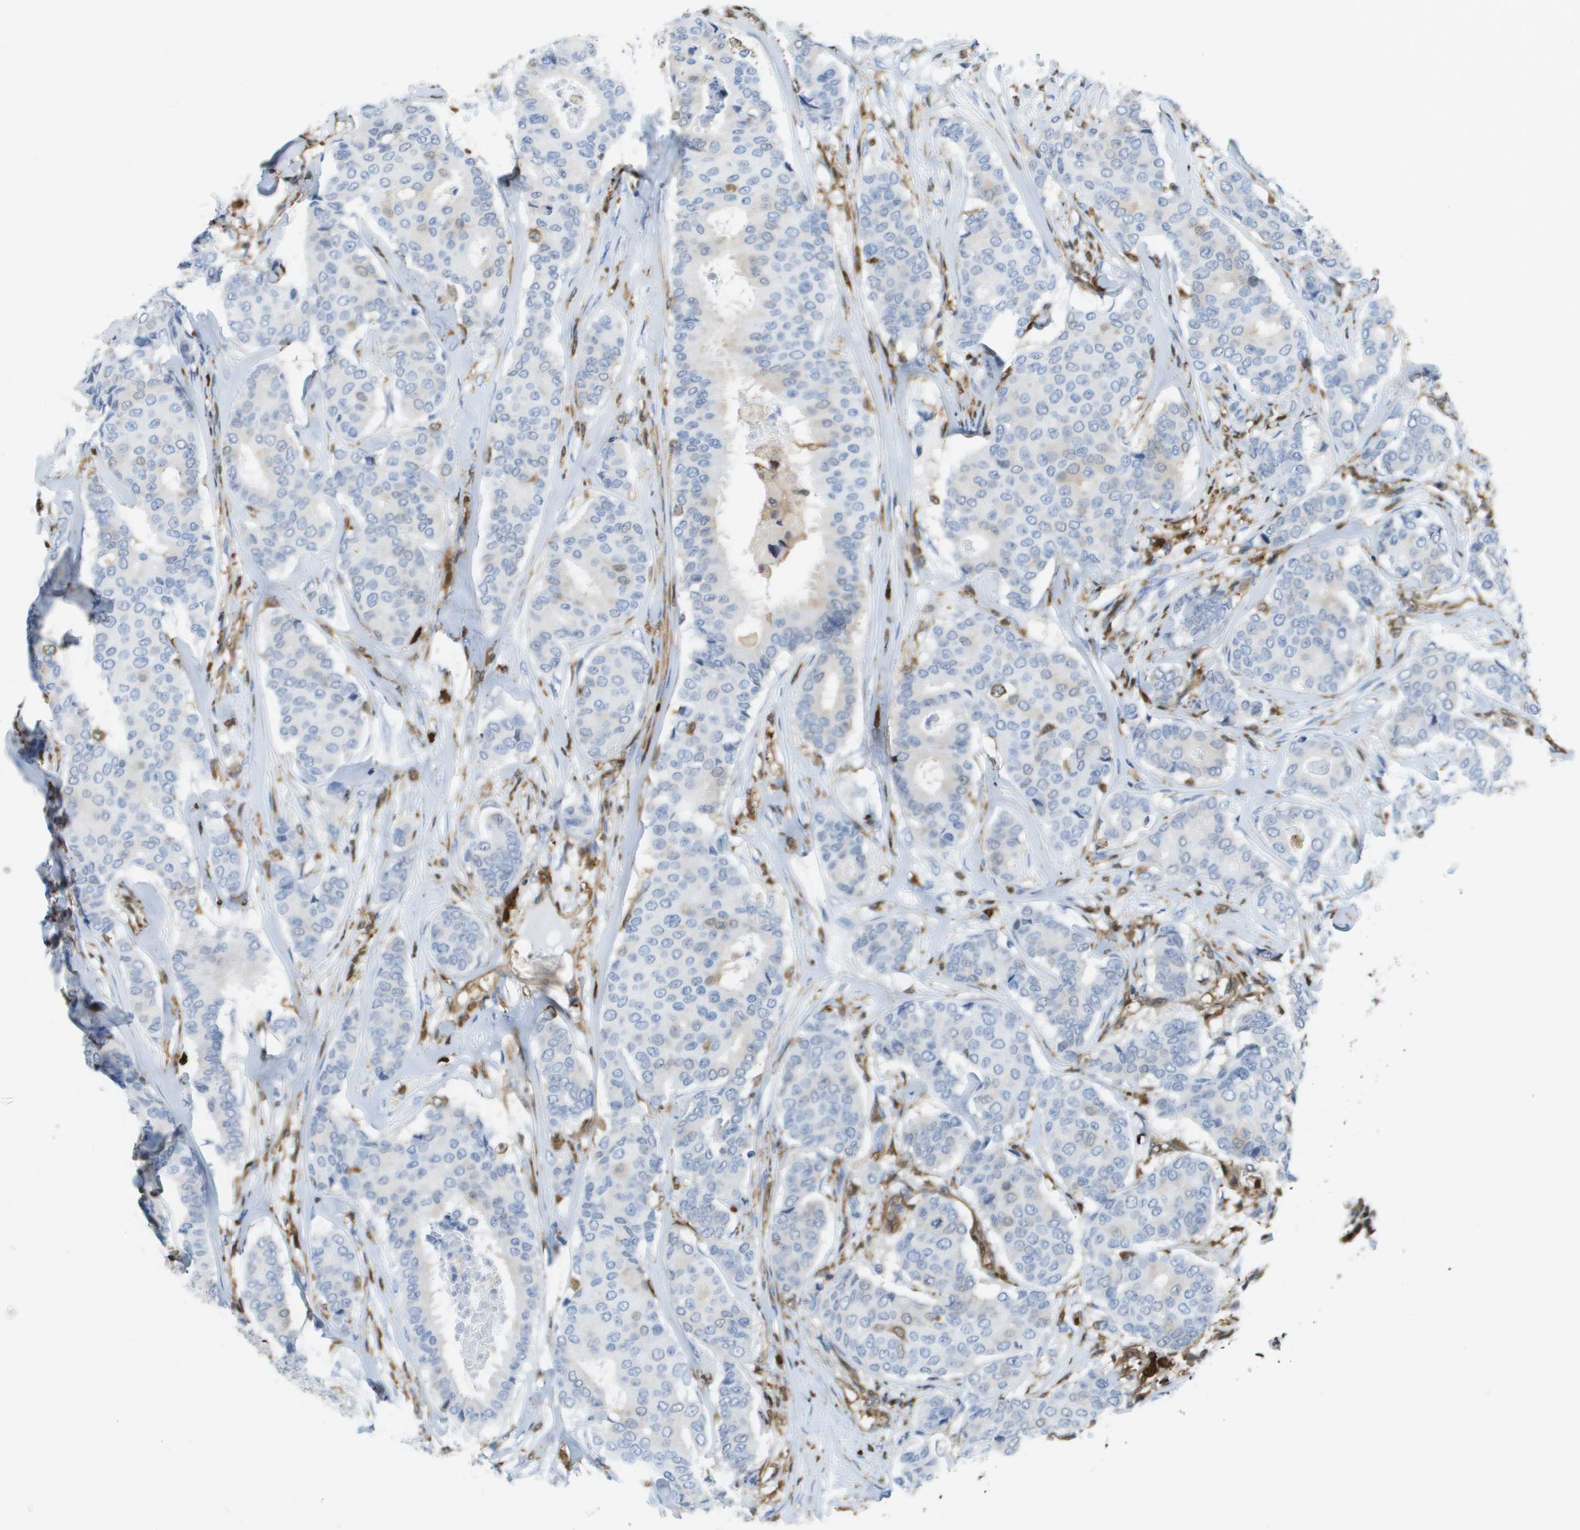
{"staining": {"intensity": "negative", "quantity": "none", "location": "none"}, "tissue": "breast cancer", "cell_type": "Tumor cells", "image_type": "cancer", "snomed": [{"axis": "morphology", "description": "Duct carcinoma"}, {"axis": "topography", "description": "Breast"}], "caption": "Breast invasive ductal carcinoma was stained to show a protein in brown. There is no significant positivity in tumor cells.", "gene": "DOCK5", "patient": {"sex": "female", "age": 75}}